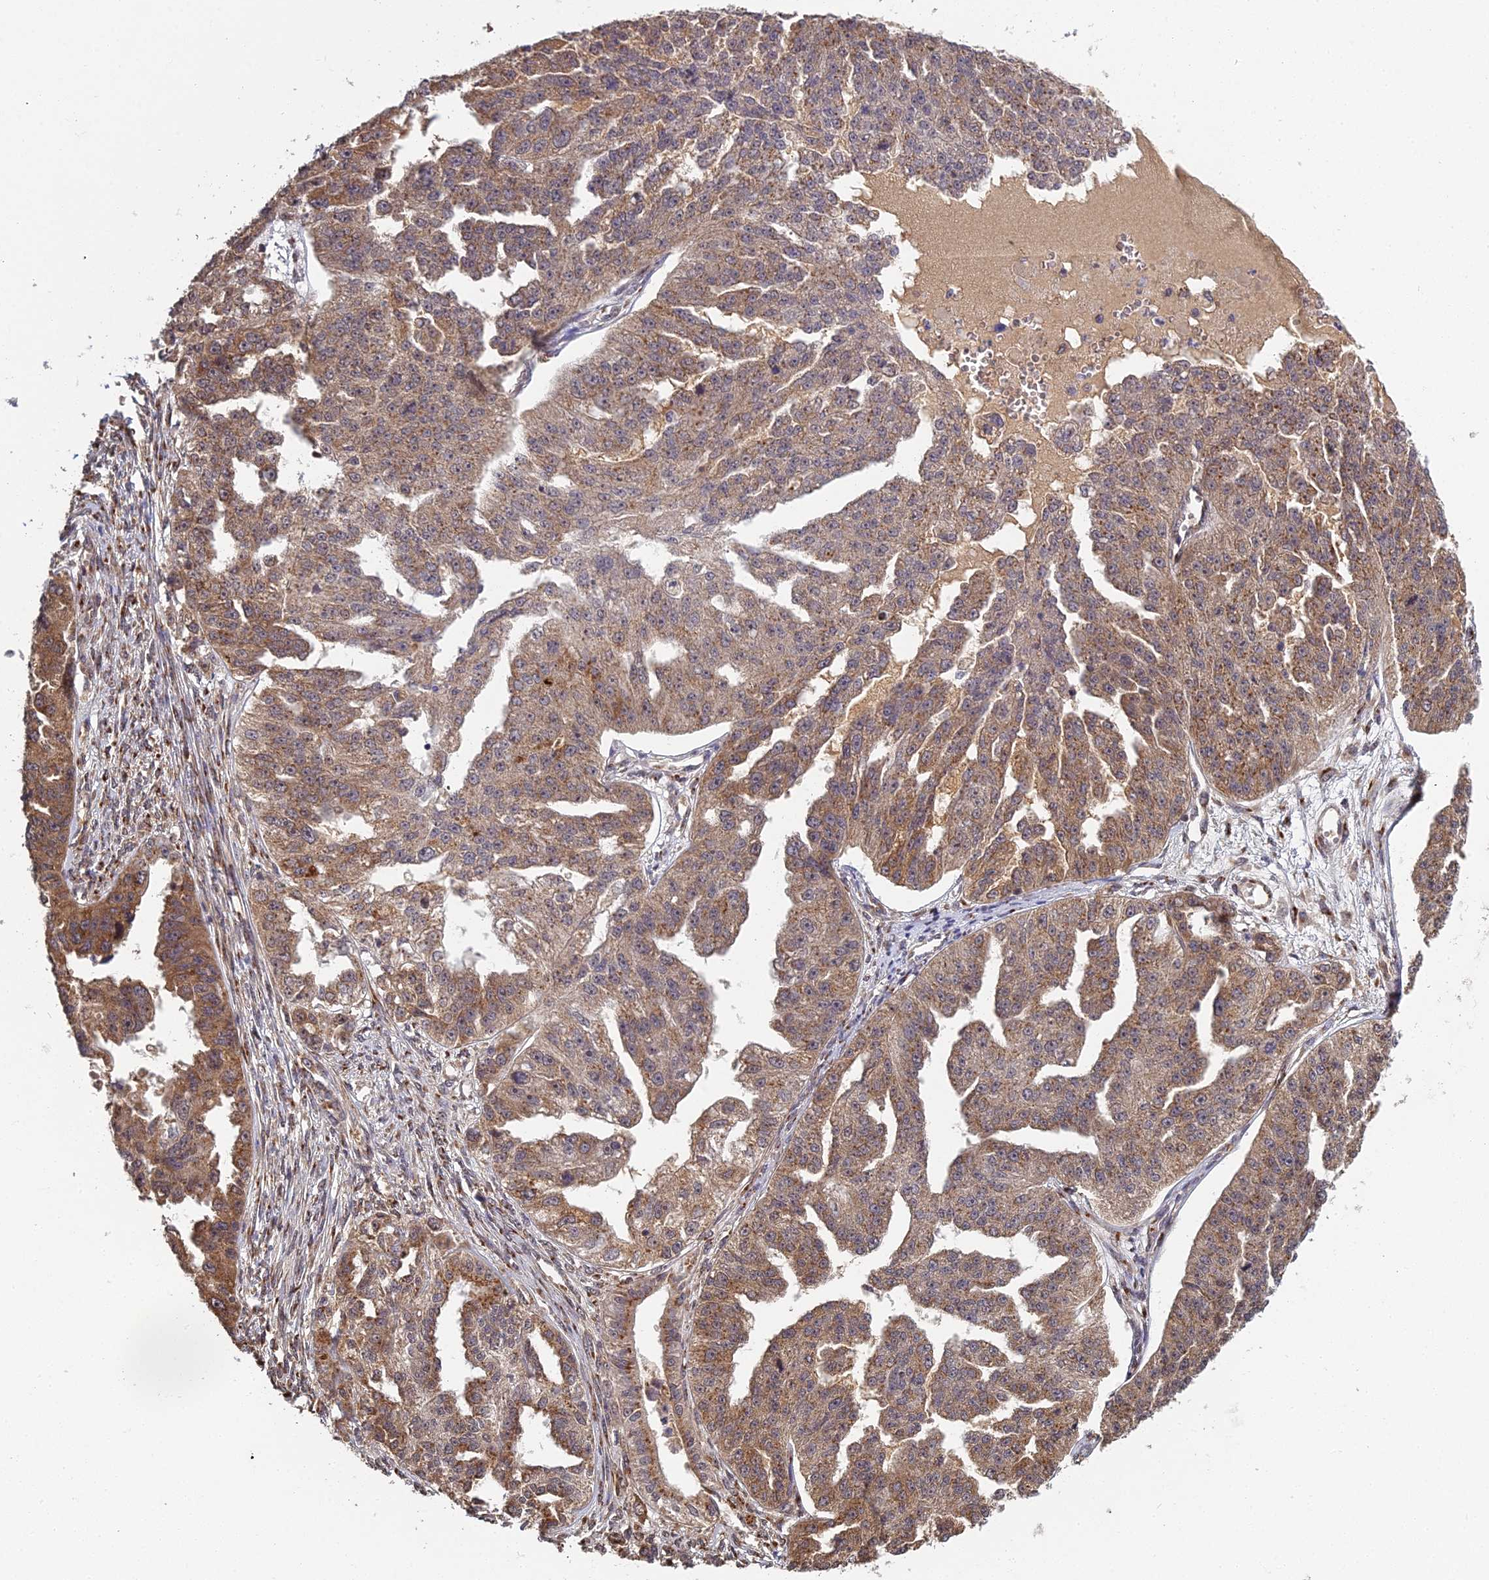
{"staining": {"intensity": "moderate", "quantity": ">75%", "location": "cytoplasmic/membranous"}, "tissue": "ovarian cancer", "cell_type": "Tumor cells", "image_type": "cancer", "snomed": [{"axis": "morphology", "description": "Cystadenocarcinoma, serous, NOS"}, {"axis": "topography", "description": "Ovary"}], "caption": "Immunohistochemical staining of human ovarian cancer (serous cystadenocarcinoma) exhibits medium levels of moderate cytoplasmic/membranous protein expression in about >75% of tumor cells. (IHC, brightfield microscopy, high magnification).", "gene": "MEOX1", "patient": {"sex": "female", "age": 58}}